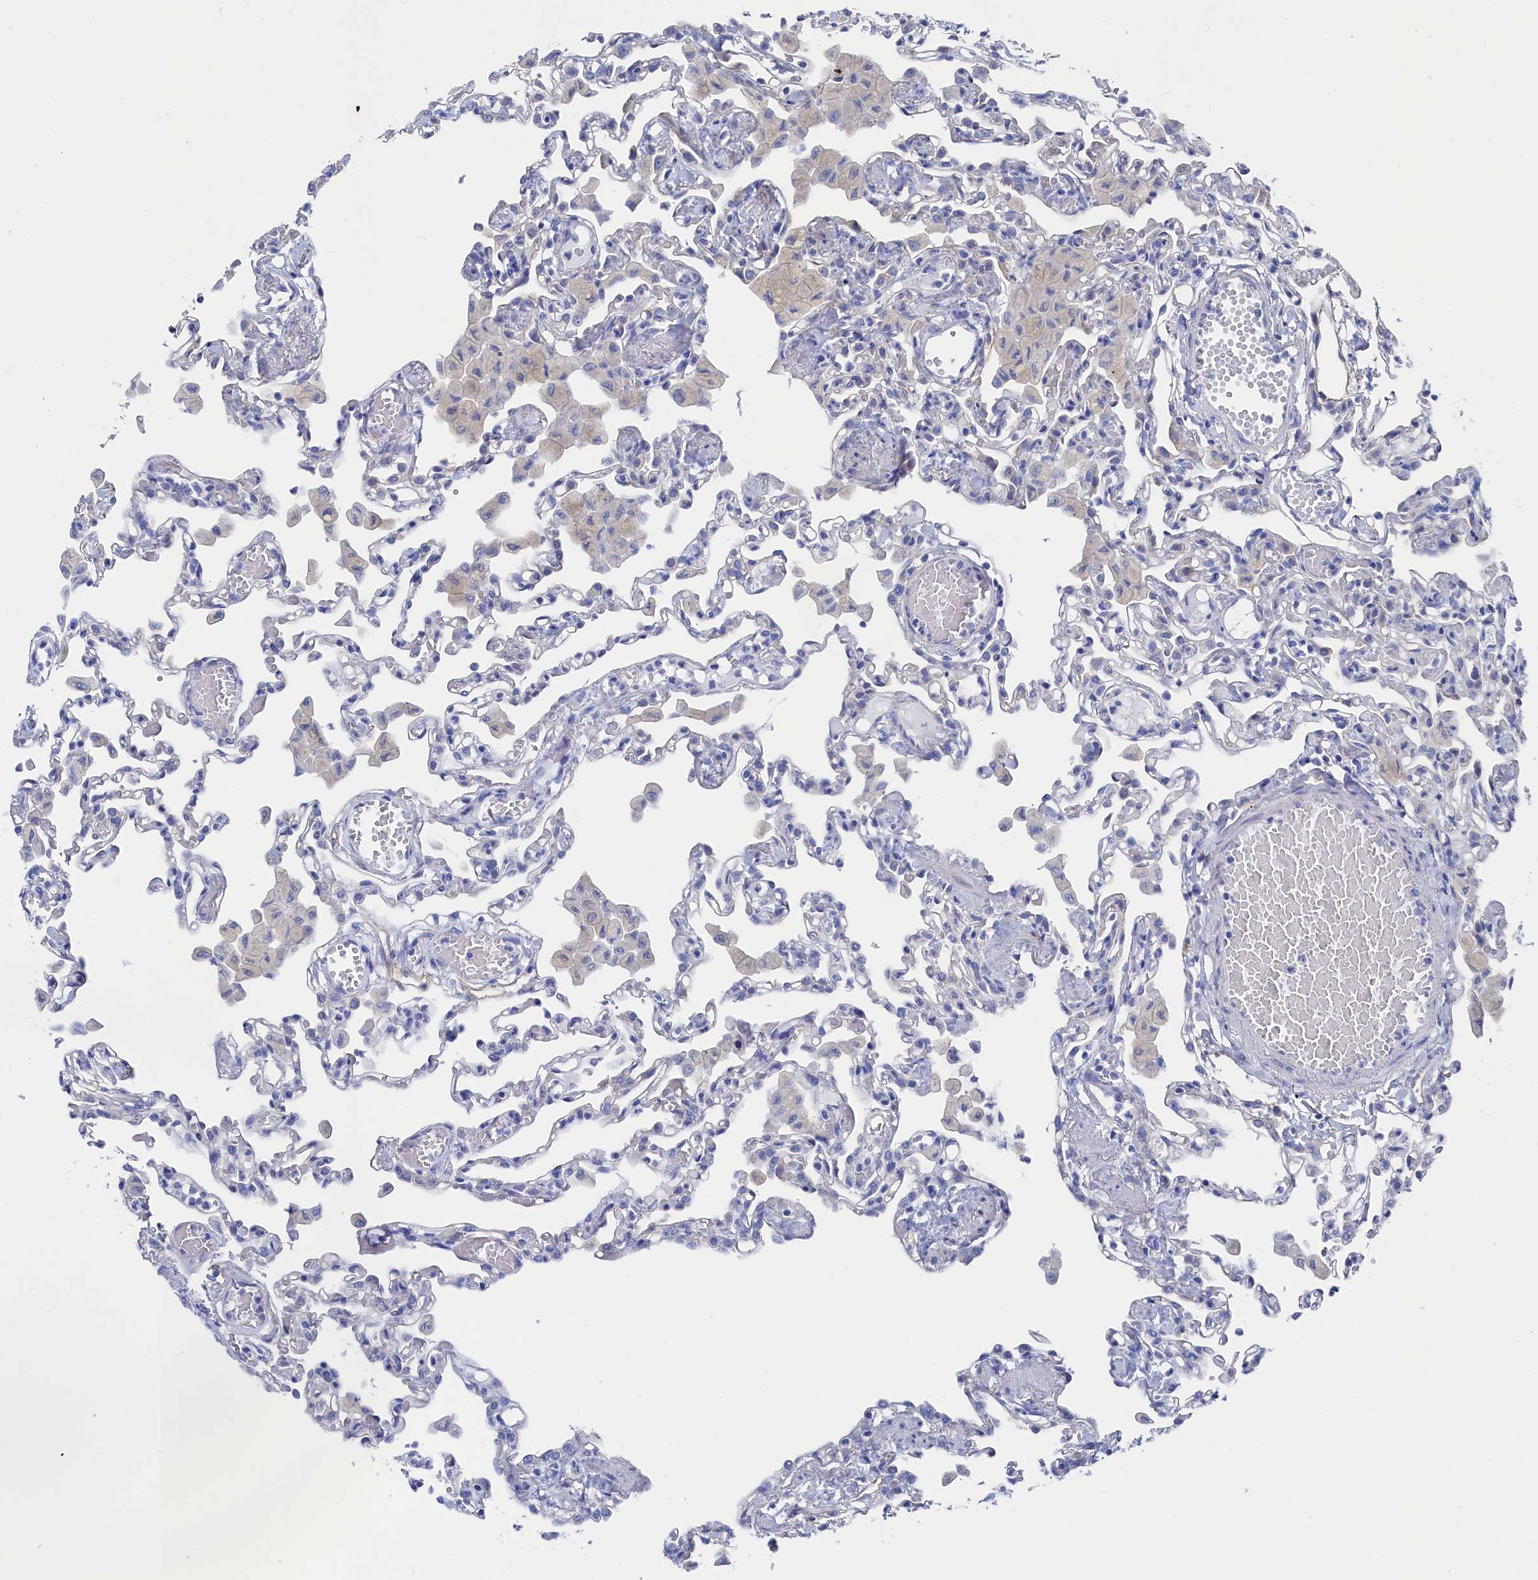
{"staining": {"intensity": "negative", "quantity": "none", "location": "none"}, "tissue": "lung", "cell_type": "Alveolar cells", "image_type": "normal", "snomed": [{"axis": "morphology", "description": "Normal tissue, NOS"}, {"axis": "topography", "description": "Bronchus"}, {"axis": "topography", "description": "Lung"}], "caption": "Immunohistochemistry micrograph of benign lung: lung stained with DAB reveals no significant protein staining in alveolar cells. (Brightfield microscopy of DAB immunohistochemistry at high magnification).", "gene": "TMOD2", "patient": {"sex": "female", "age": 49}}